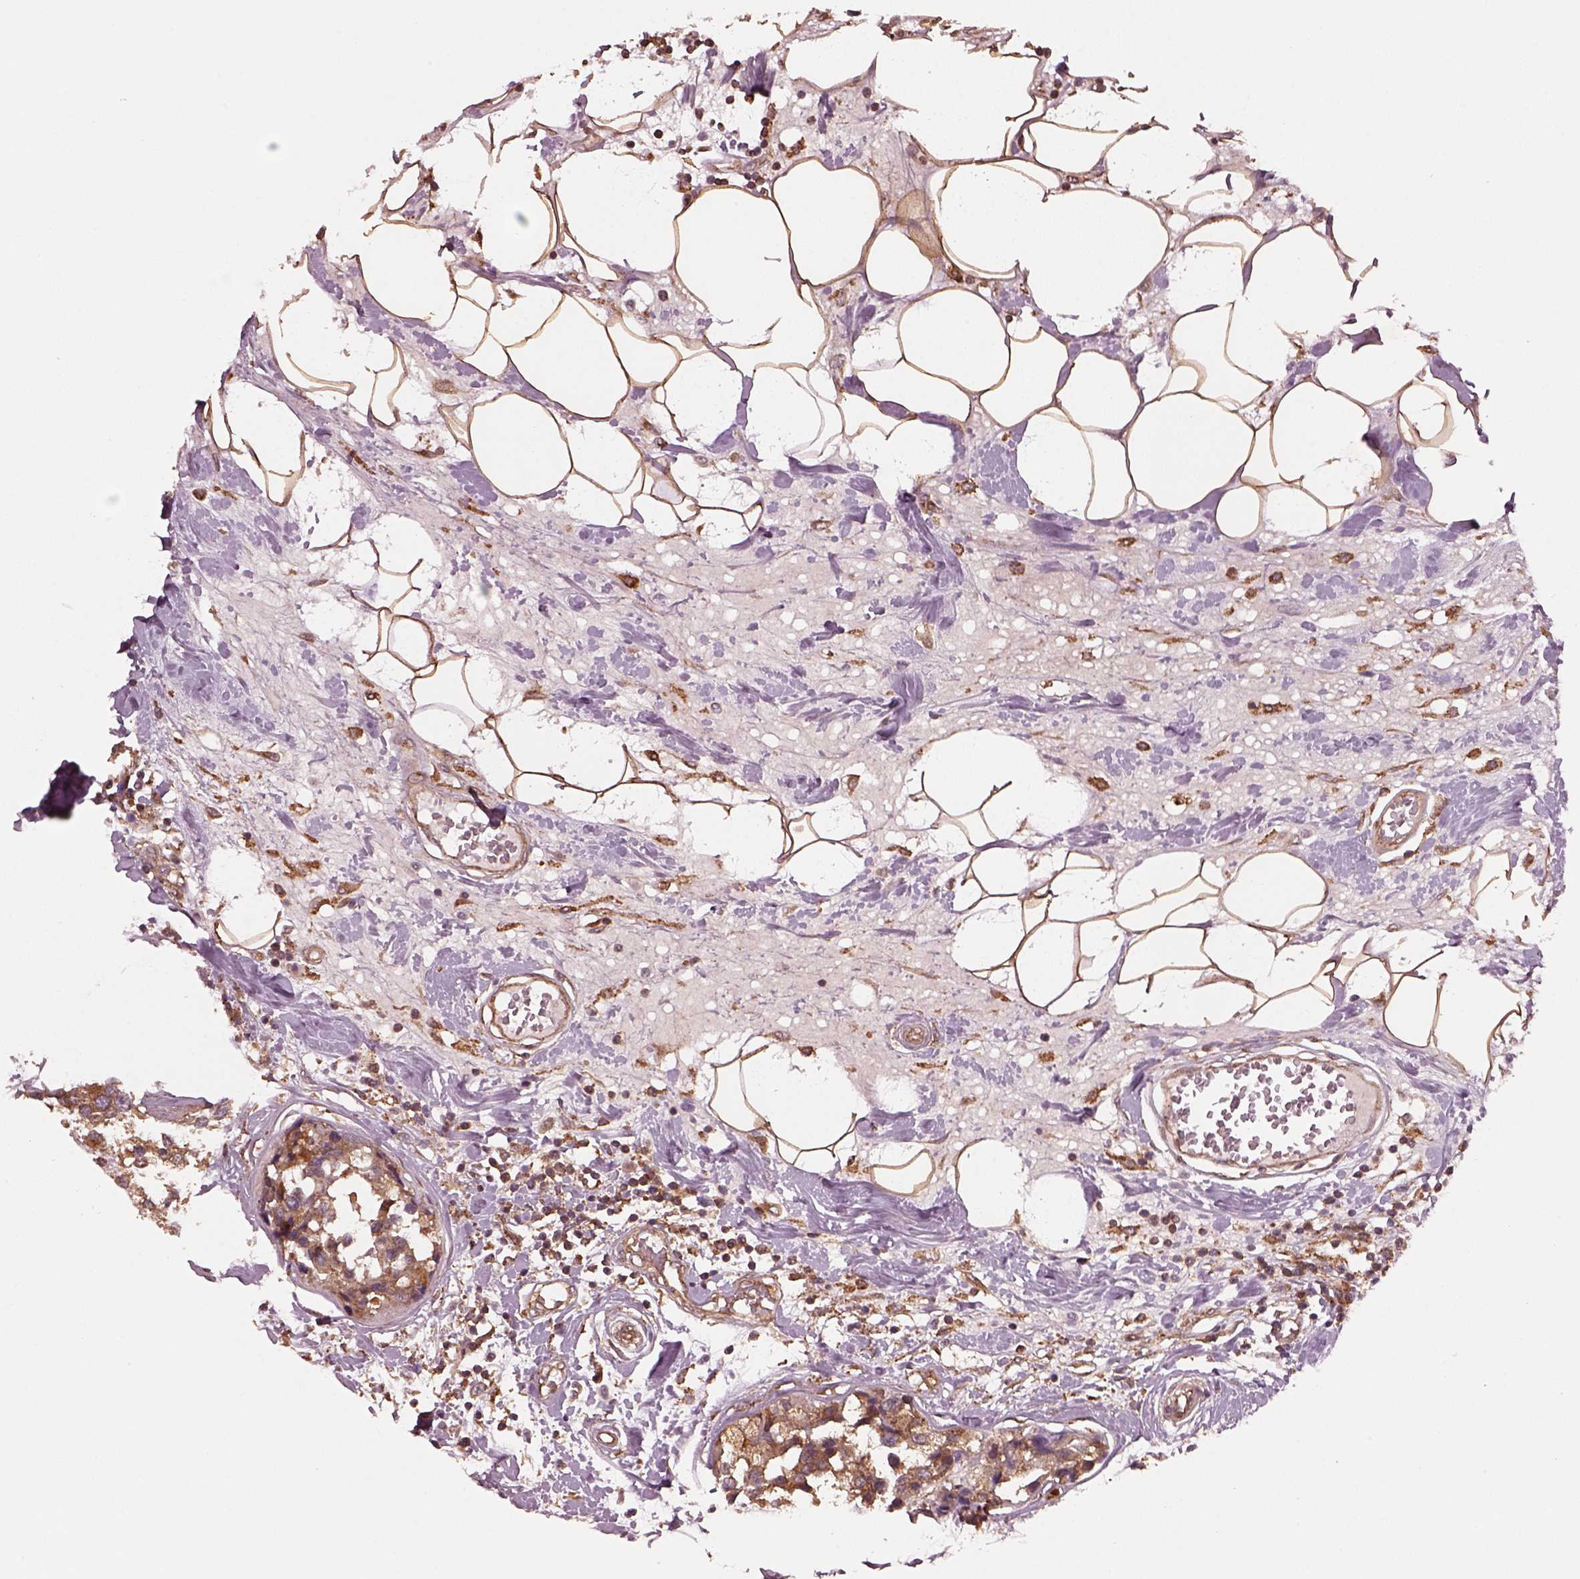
{"staining": {"intensity": "moderate", "quantity": ">75%", "location": "cytoplasmic/membranous"}, "tissue": "breast cancer", "cell_type": "Tumor cells", "image_type": "cancer", "snomed": [{"axis": "morphology", "description": "Lobular carcinoma"}, {"axis": "topography", "description": "Breast"}], "caption": "Lobular carcinoma (breast) was stained to show a protein in brown. There is medium levels of moderate cytoplasmic/membranous staining in approximately >75% of tumor cells.", "gene": "WASHC2A", "patient": {"sex": "female", "age": 59}}